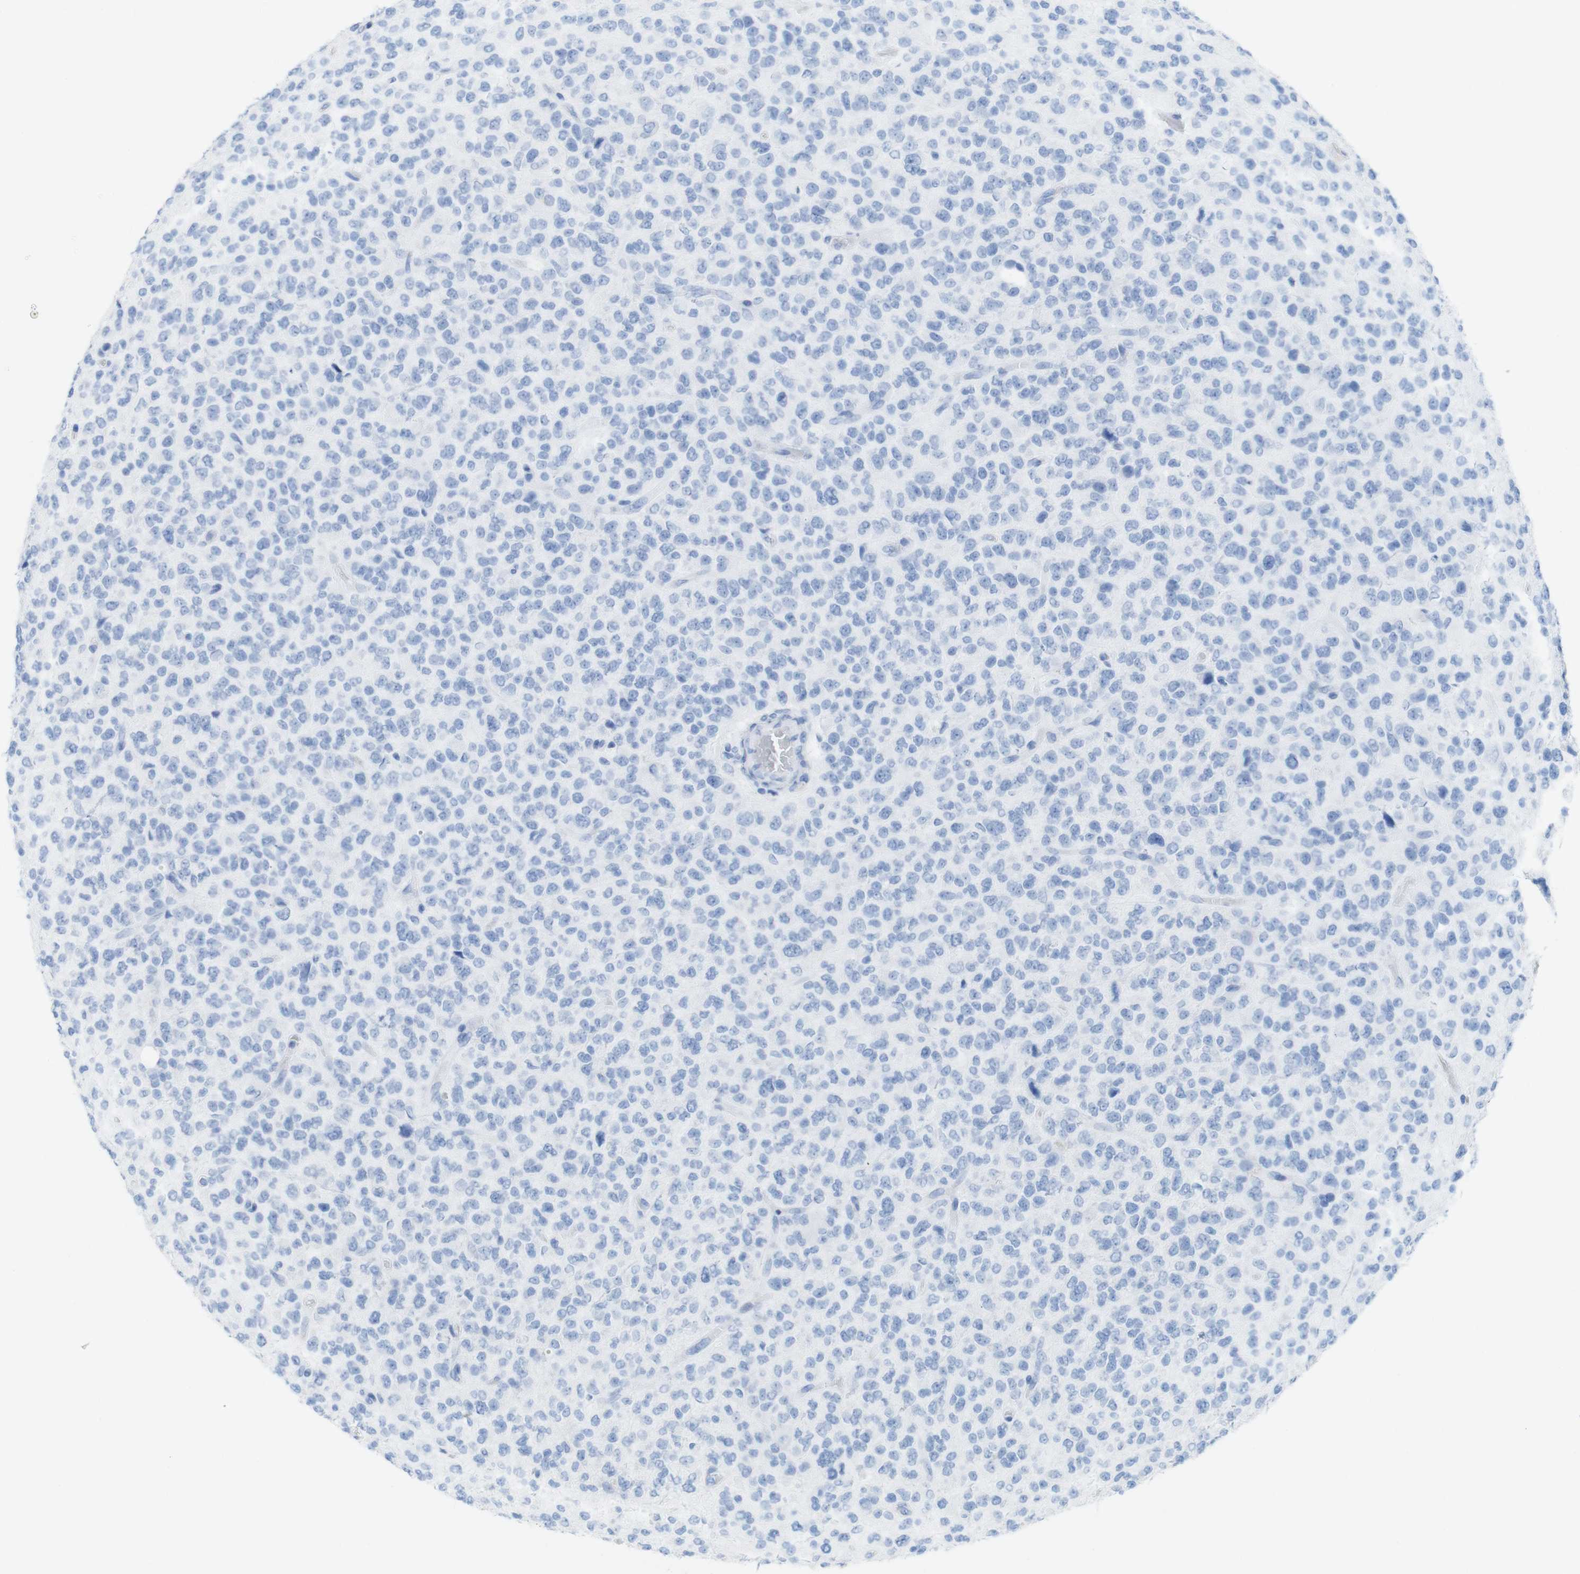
{"staining": {"intensity": "negative", "quantity": "none", "location": "none"}, "tissue": "glioma", "cell_type": "Tumor cells", "image_type": "cancer", "snomed": [{"axis": "morphology", "description": "Glioma, malignant, High grade"}, {"axis": "topography", "description": "pancreas cauda"}], "caption": "Immunohistochemistry (IHC) histopathology image of glioma stained for a protein (brown), which reveals no expression in tumor cells.", "gene": "MYH7", "patient": {"sex": "male", "age": 60}}